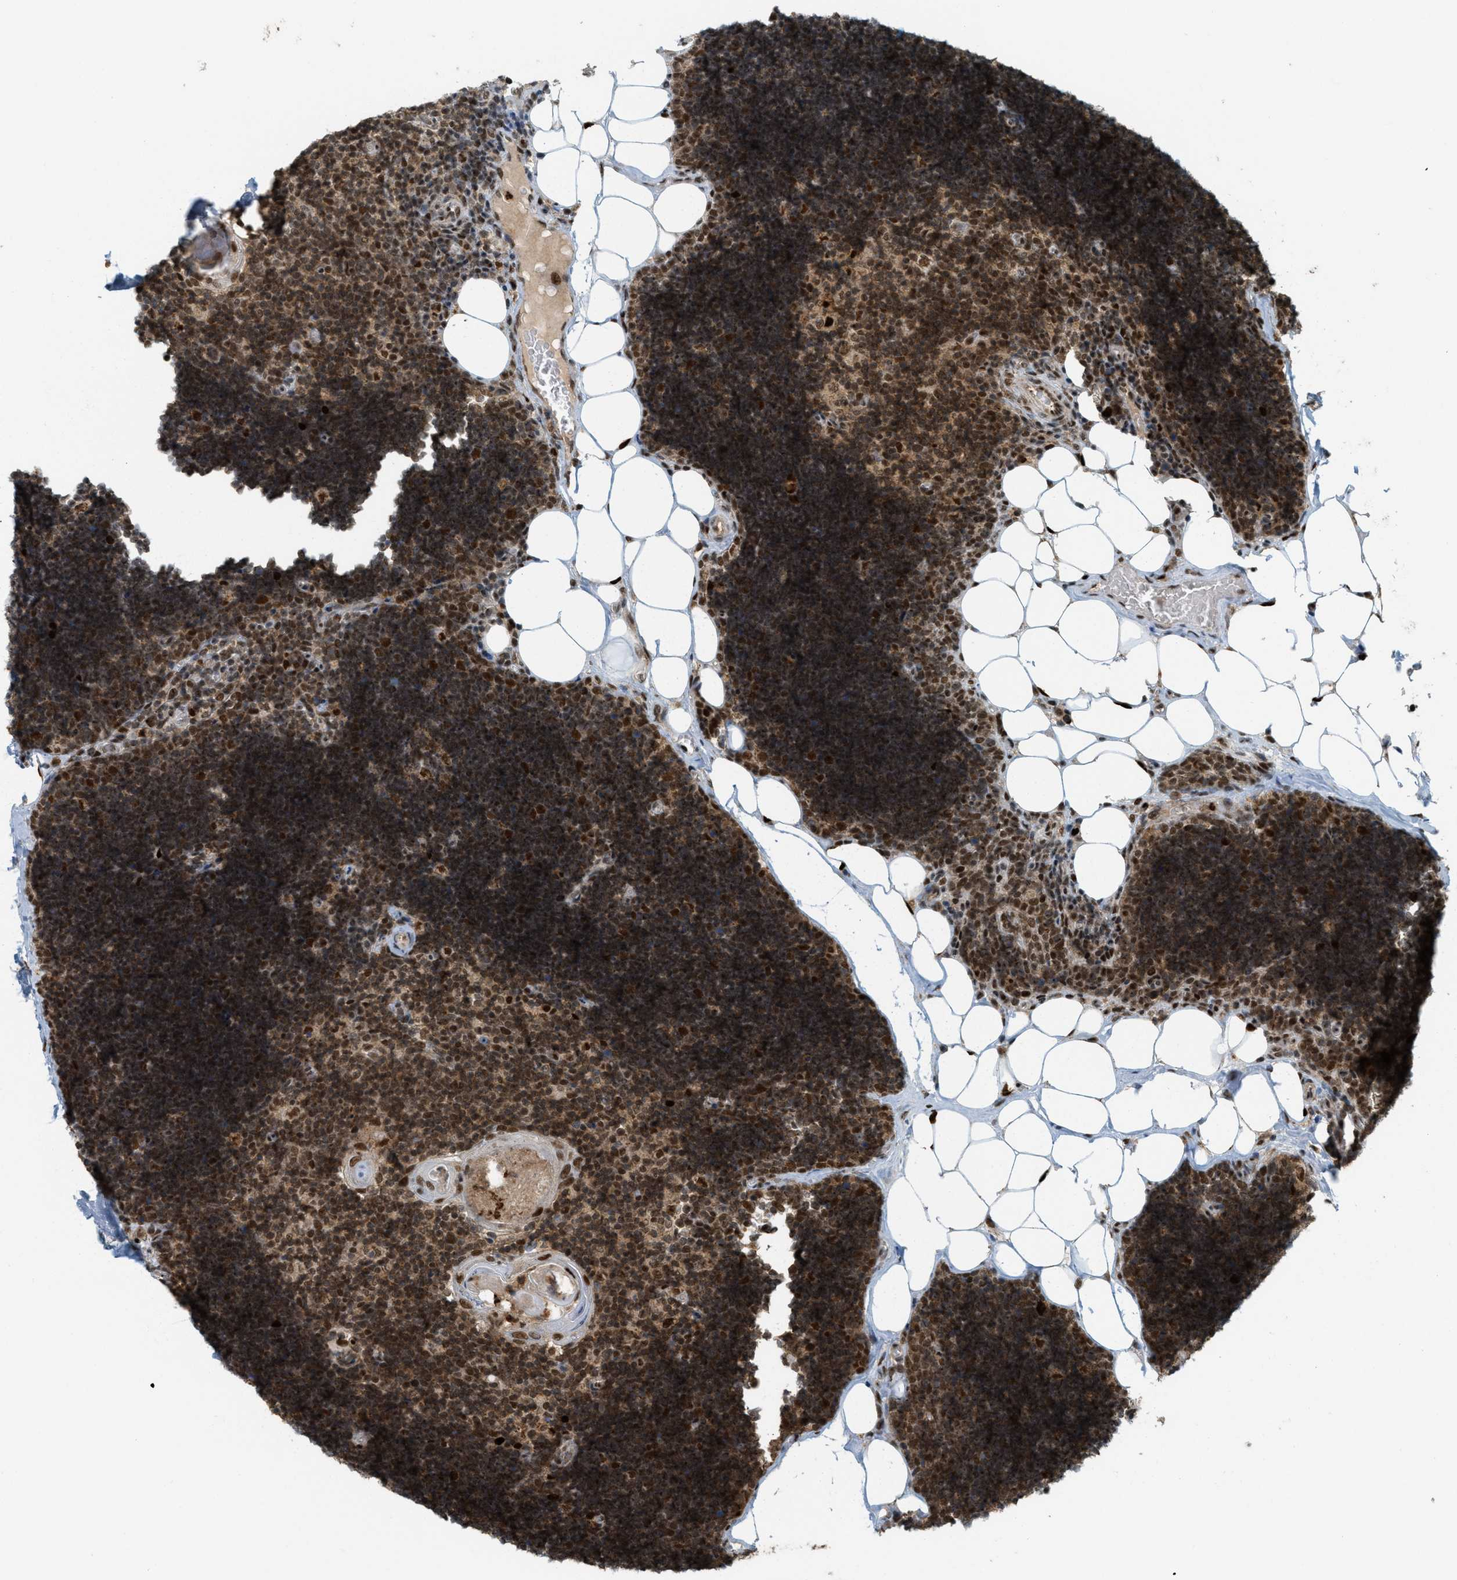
{"staining": {"intensity": "strong", "quantity": ">75%", "location": "cytoplasmic/membranous,nuclear"}, "tissue": "lymph node", "cell_type": "Germinal center cells", "image_type": "normal", "snomed": [{"axis": "morphology", "description": "Normal tissue, NOS"}, {"axis": "topography", "description": "Lymph node"}], "caption": "A high-resolution histopathology image shows immunohistochemistry staining of benign lymph node, which reveals strong cytoplasmic/membranous,nuclear expression in about >75% of germinal center cells. (DAB IHC, brown staining for protein, blue staining for nuclei).", "gene": "TLK1", "patient": {"sex": "male", "age": 33}}